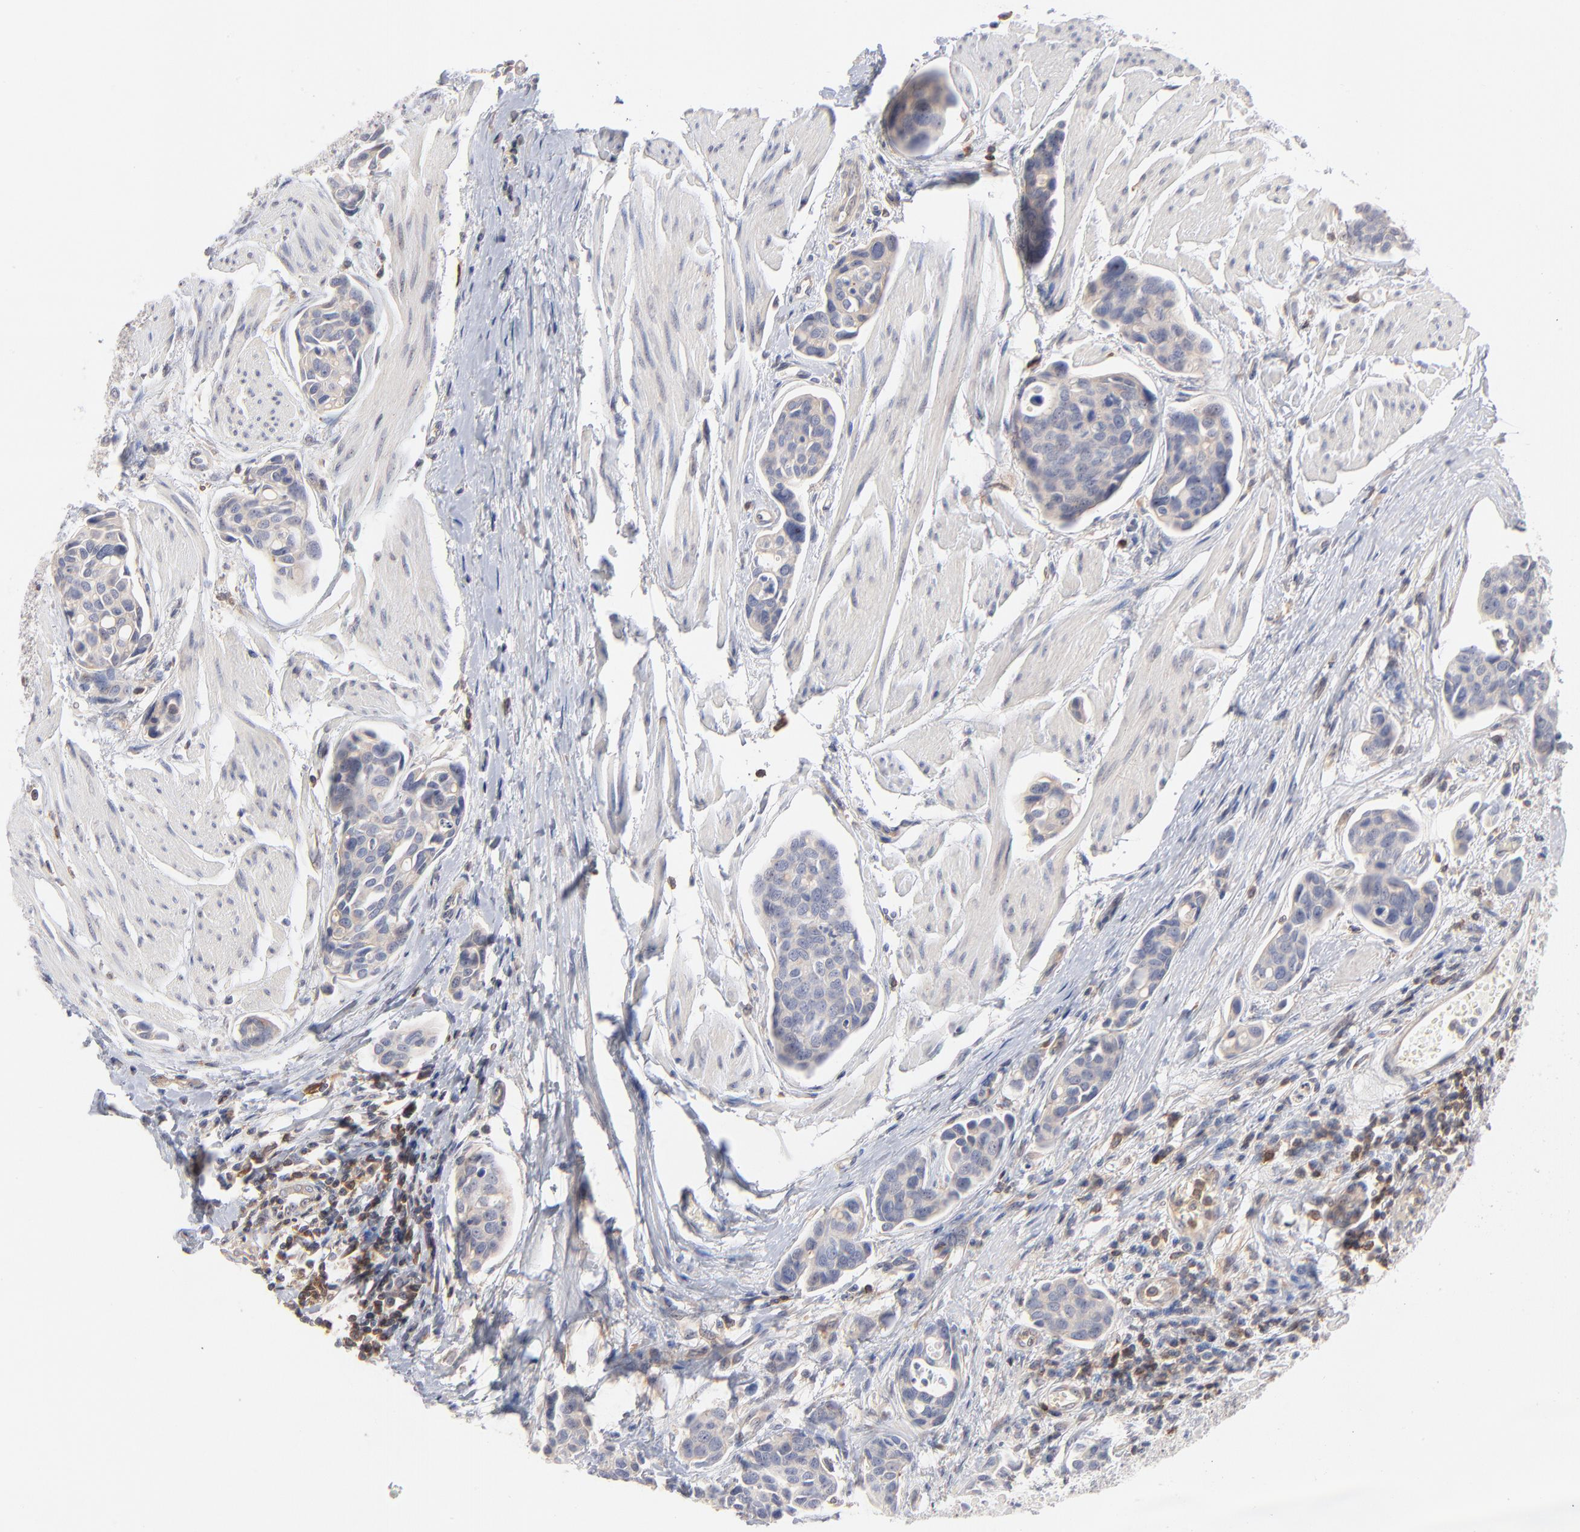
{"staining": {"intensity": "negative", "quantity": "none", "location": "none"}, "tissue": "urothelial cancer", "cell_type": "Tumor cells", "image_type": "cancer", "snomed": [{"axis": "morphology", "description": "Urothelial carcinoma, High grade"}, {"axis": "topography", "description": "Urinary bladder"}], "caption": "Tumor cells show no significant positivity in high-grade urothelial carcinoma.", "gene": "WIPF1", "patient": {"sex": "male", "age": 78}}